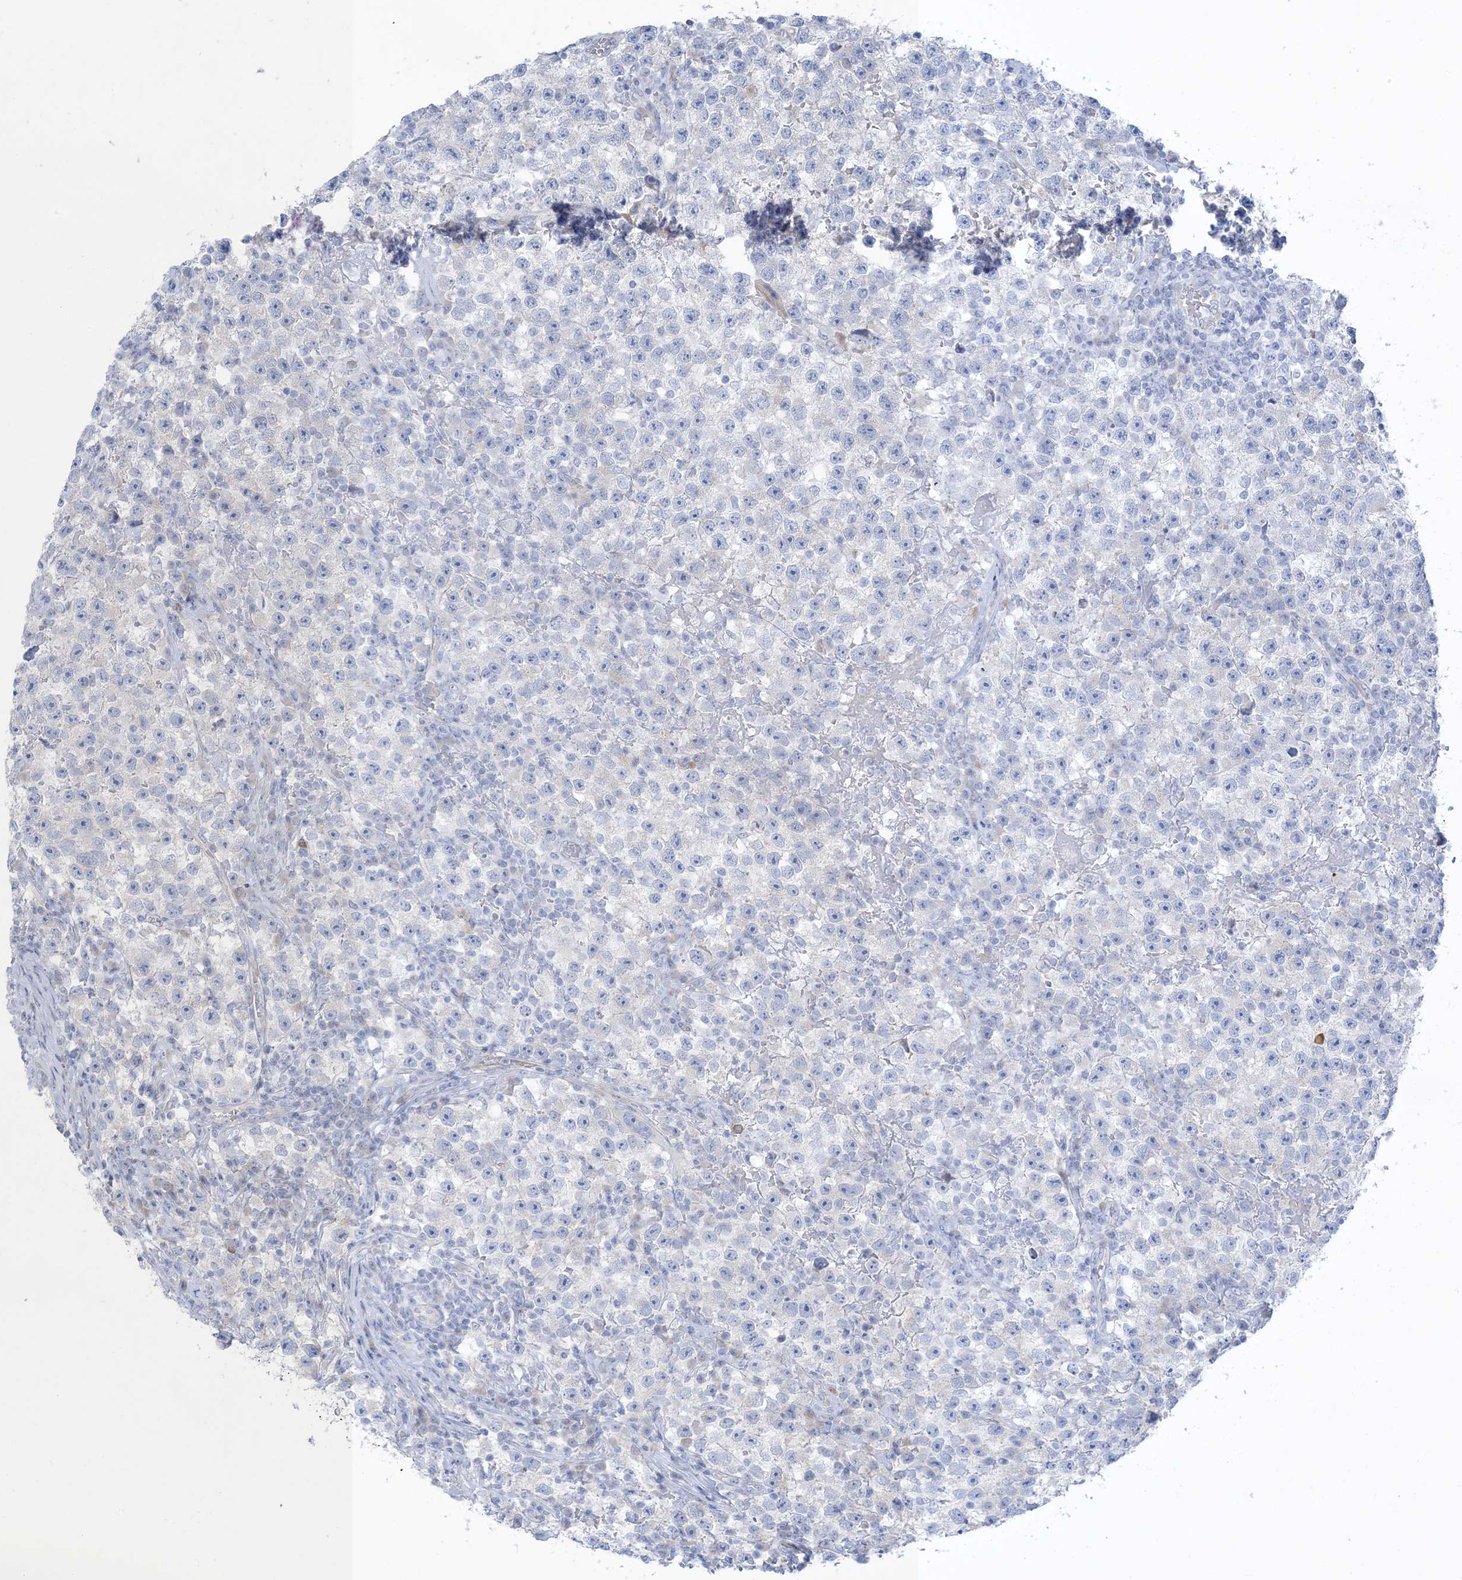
{"staining": {"intensity": "negative", "quantity": "none", "location": "none"}, "tissue": "testis cancer", "cell_type": "Tumor cells", "image_type": "cancer", "snomed": [{"axis": "morphology", "description": "Seminoma, NOS"}, {"axis": "topography", "description": "Testis"}], "caption": "Photomicrograph shows no significant protein expression in tumor cells of seminoma (testis). (DAB (3,3'-diaminobenzidine) IHC, high magnification).", "gene": "XIRP2", "patient": {"sex": "male", "age": 22}}